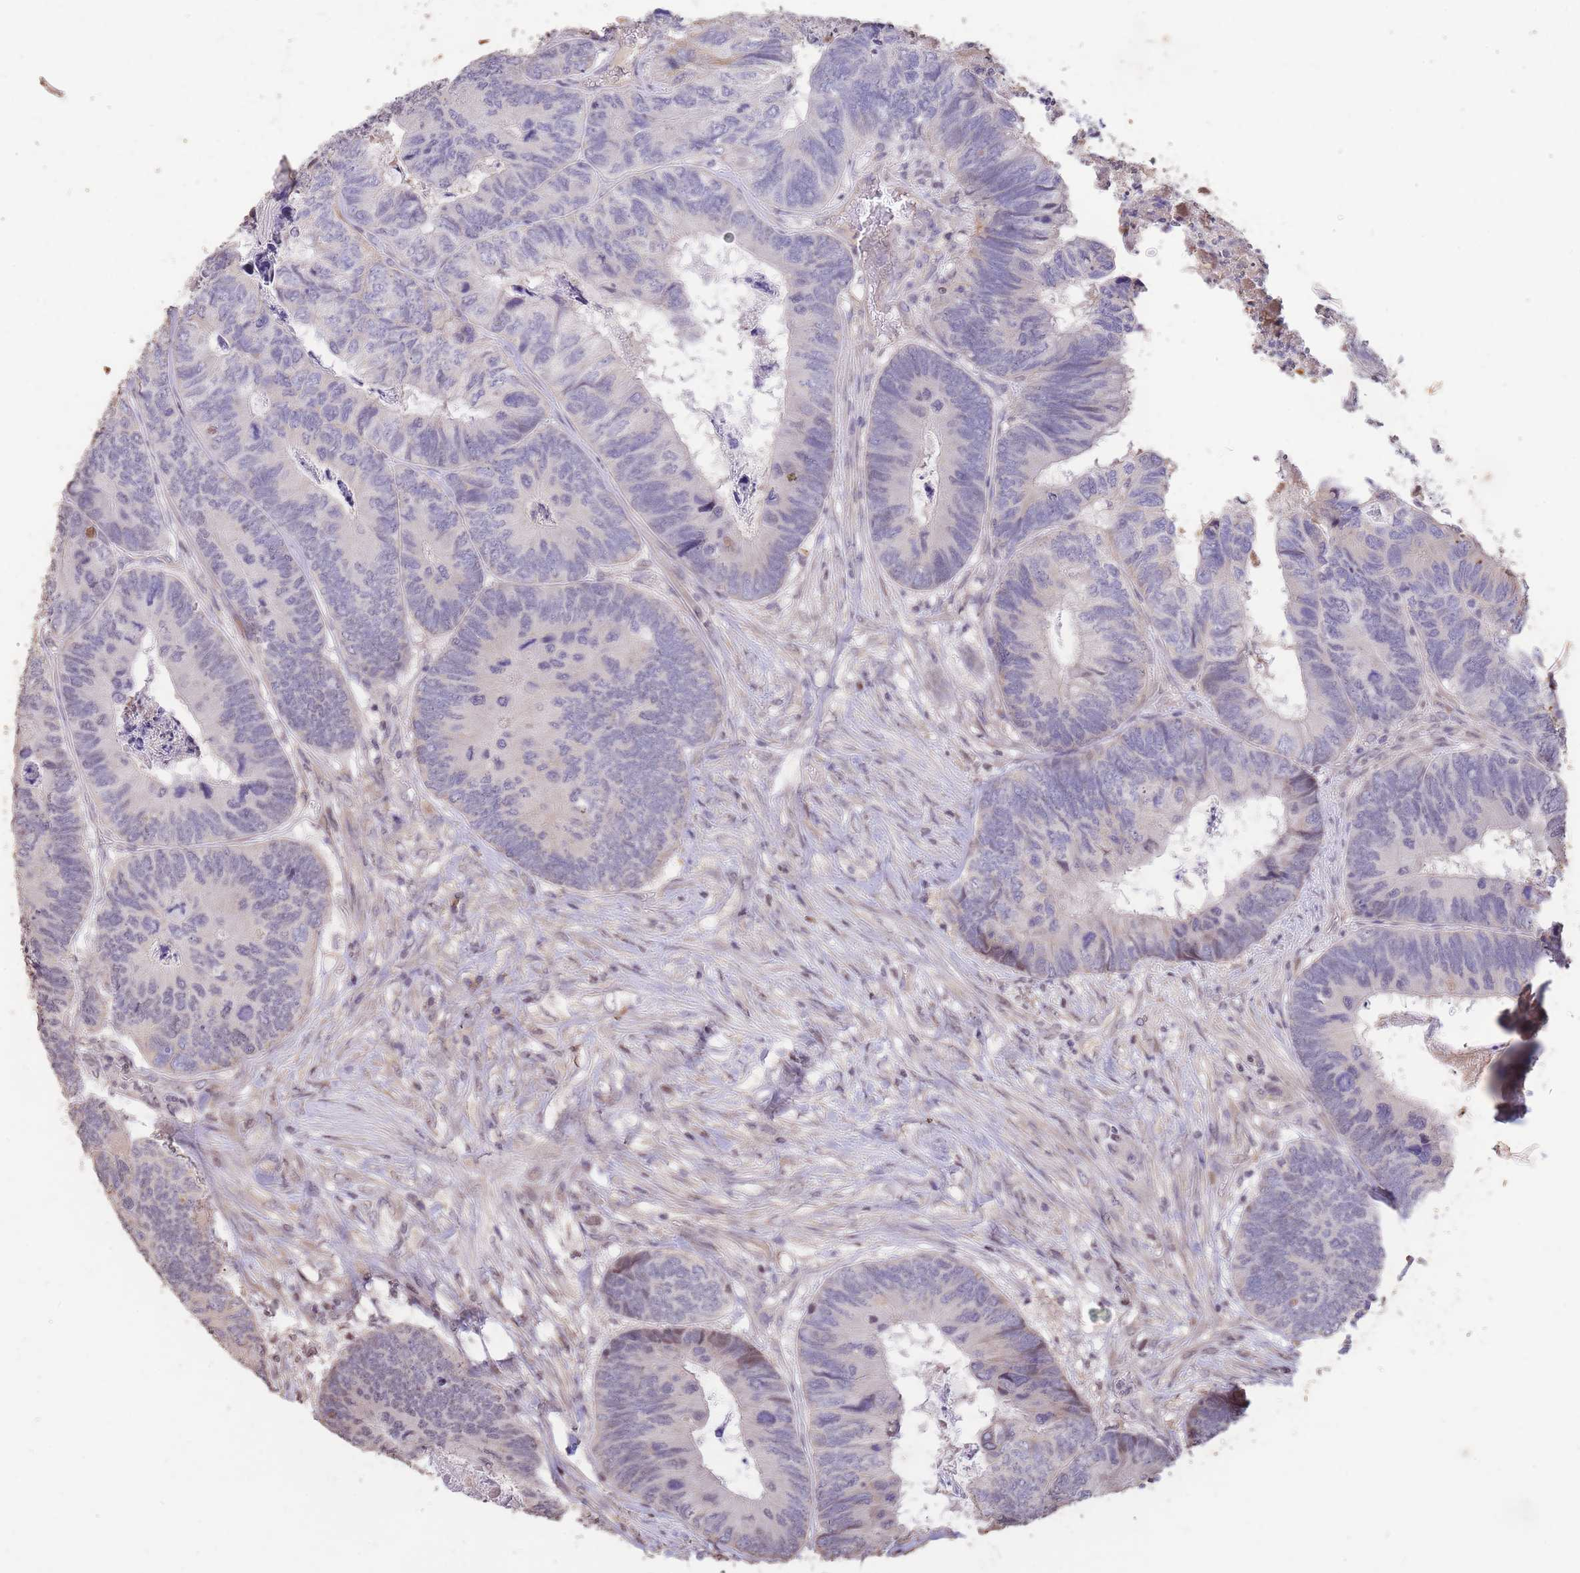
{"staining": {"intensity": "negative", "quantity": "none", "location": "none"}, "tissue": "colorectal cancer", "cell_type": "Tumor cells", "image_type": "cancer", "snomed": [{"axis": "morphology", "description": "Adenocarcinoma, NOS"}, {"axis": "topography", "description": "Colon"}], "caption": "Protein analysis of colorectal adenocarcinoma shows no significant staining in tumor cells.", "gene": "RGS14", "patient": {"sex": "female", "age": 67}}